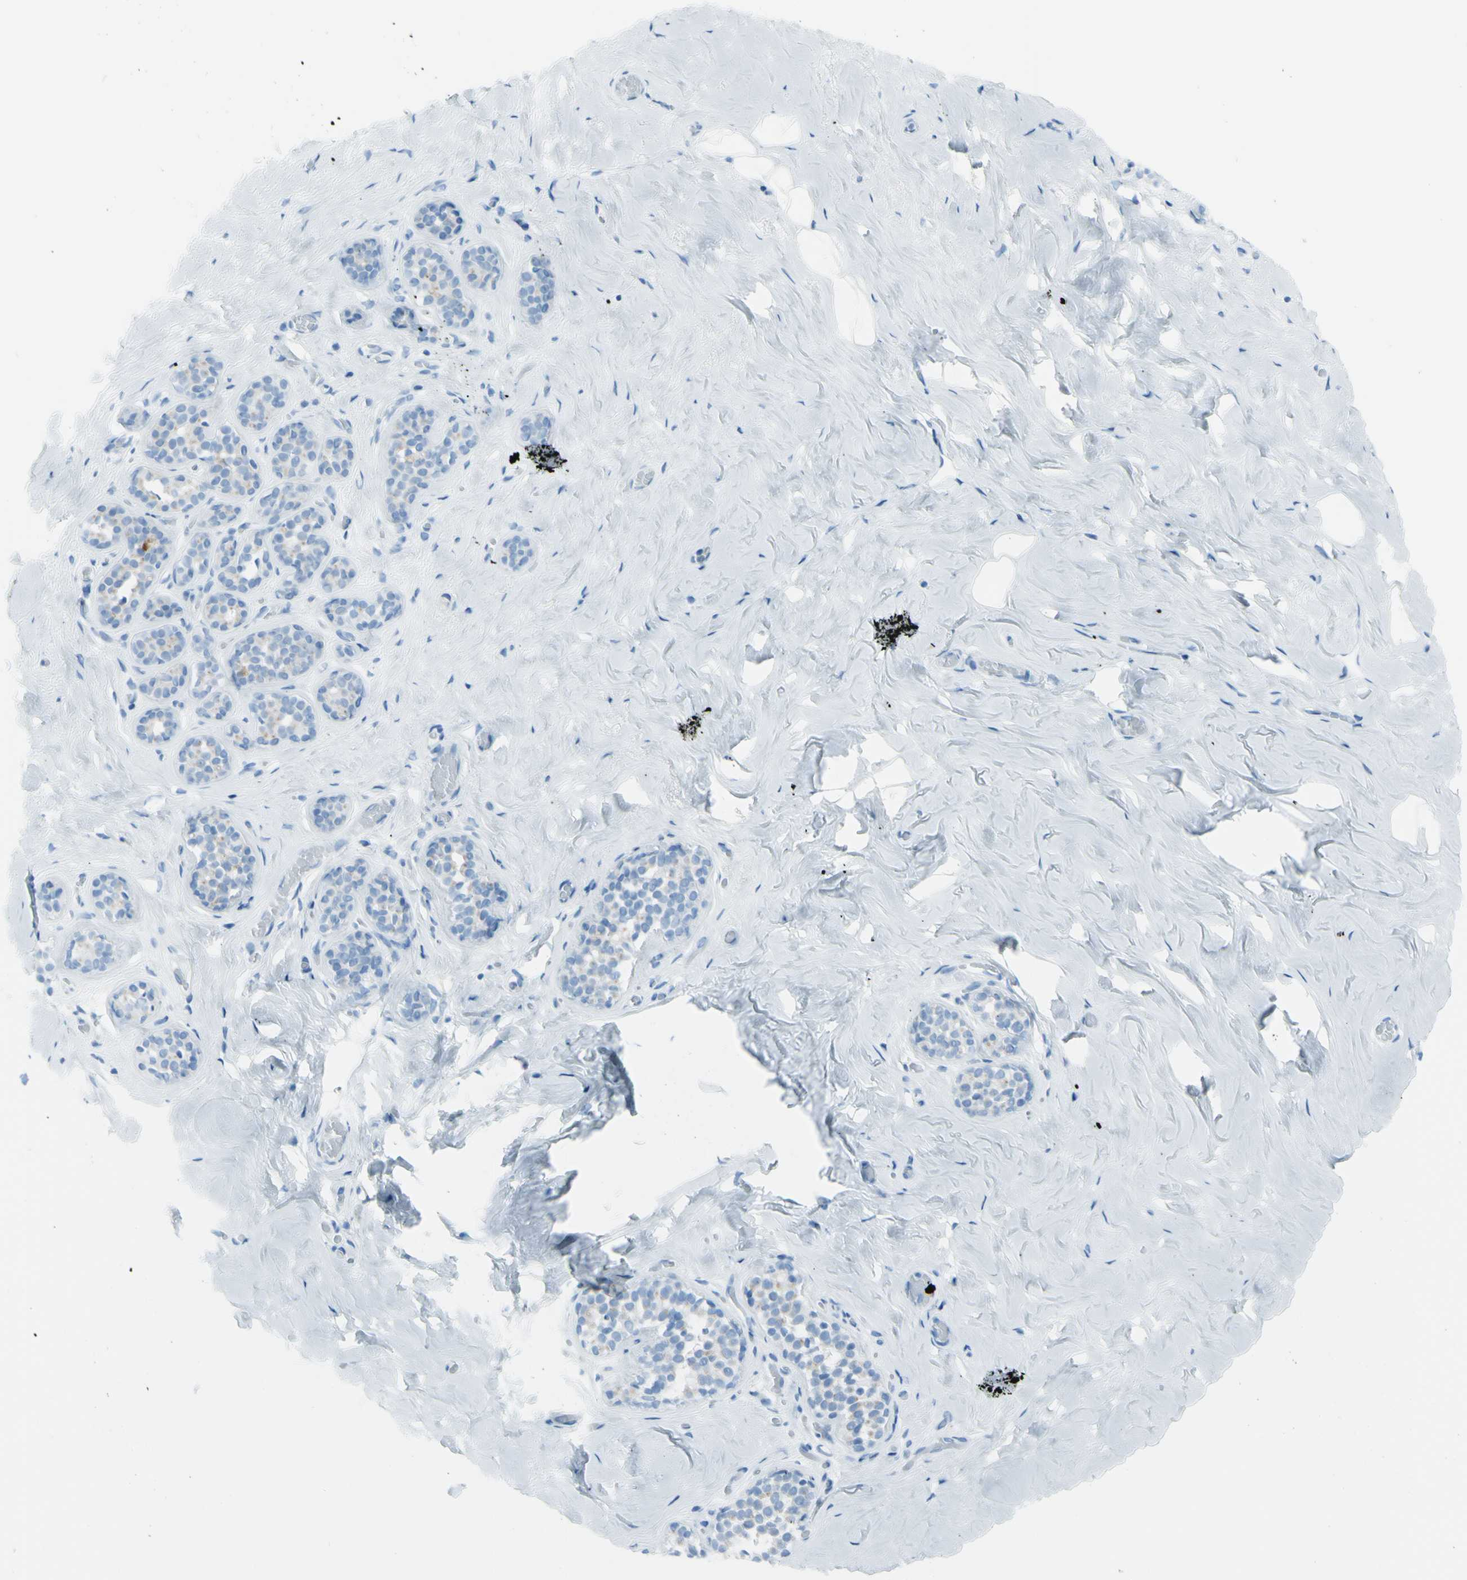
{"staining": {"intensity": "negative", "quantity": "none", "location": "none"}, "tissue": "breast", "cell_type": "Adipocytes", "image_type": "normal", "snomed": [{"axis": "morphology", "description": "Normal tissue, NOS"}, {"axis": "topography", "description": "Breast"}], "caption": "Image shows no significant protein staining in adipocytes of normal breast. The staining was performed using DAB to visualize the protein expression in brown, while the nuclei were stained in blue with hematoxylin (Magnification: 20x).", "gene": "AFP", "patient": {"sex": "female", "age": 75}}